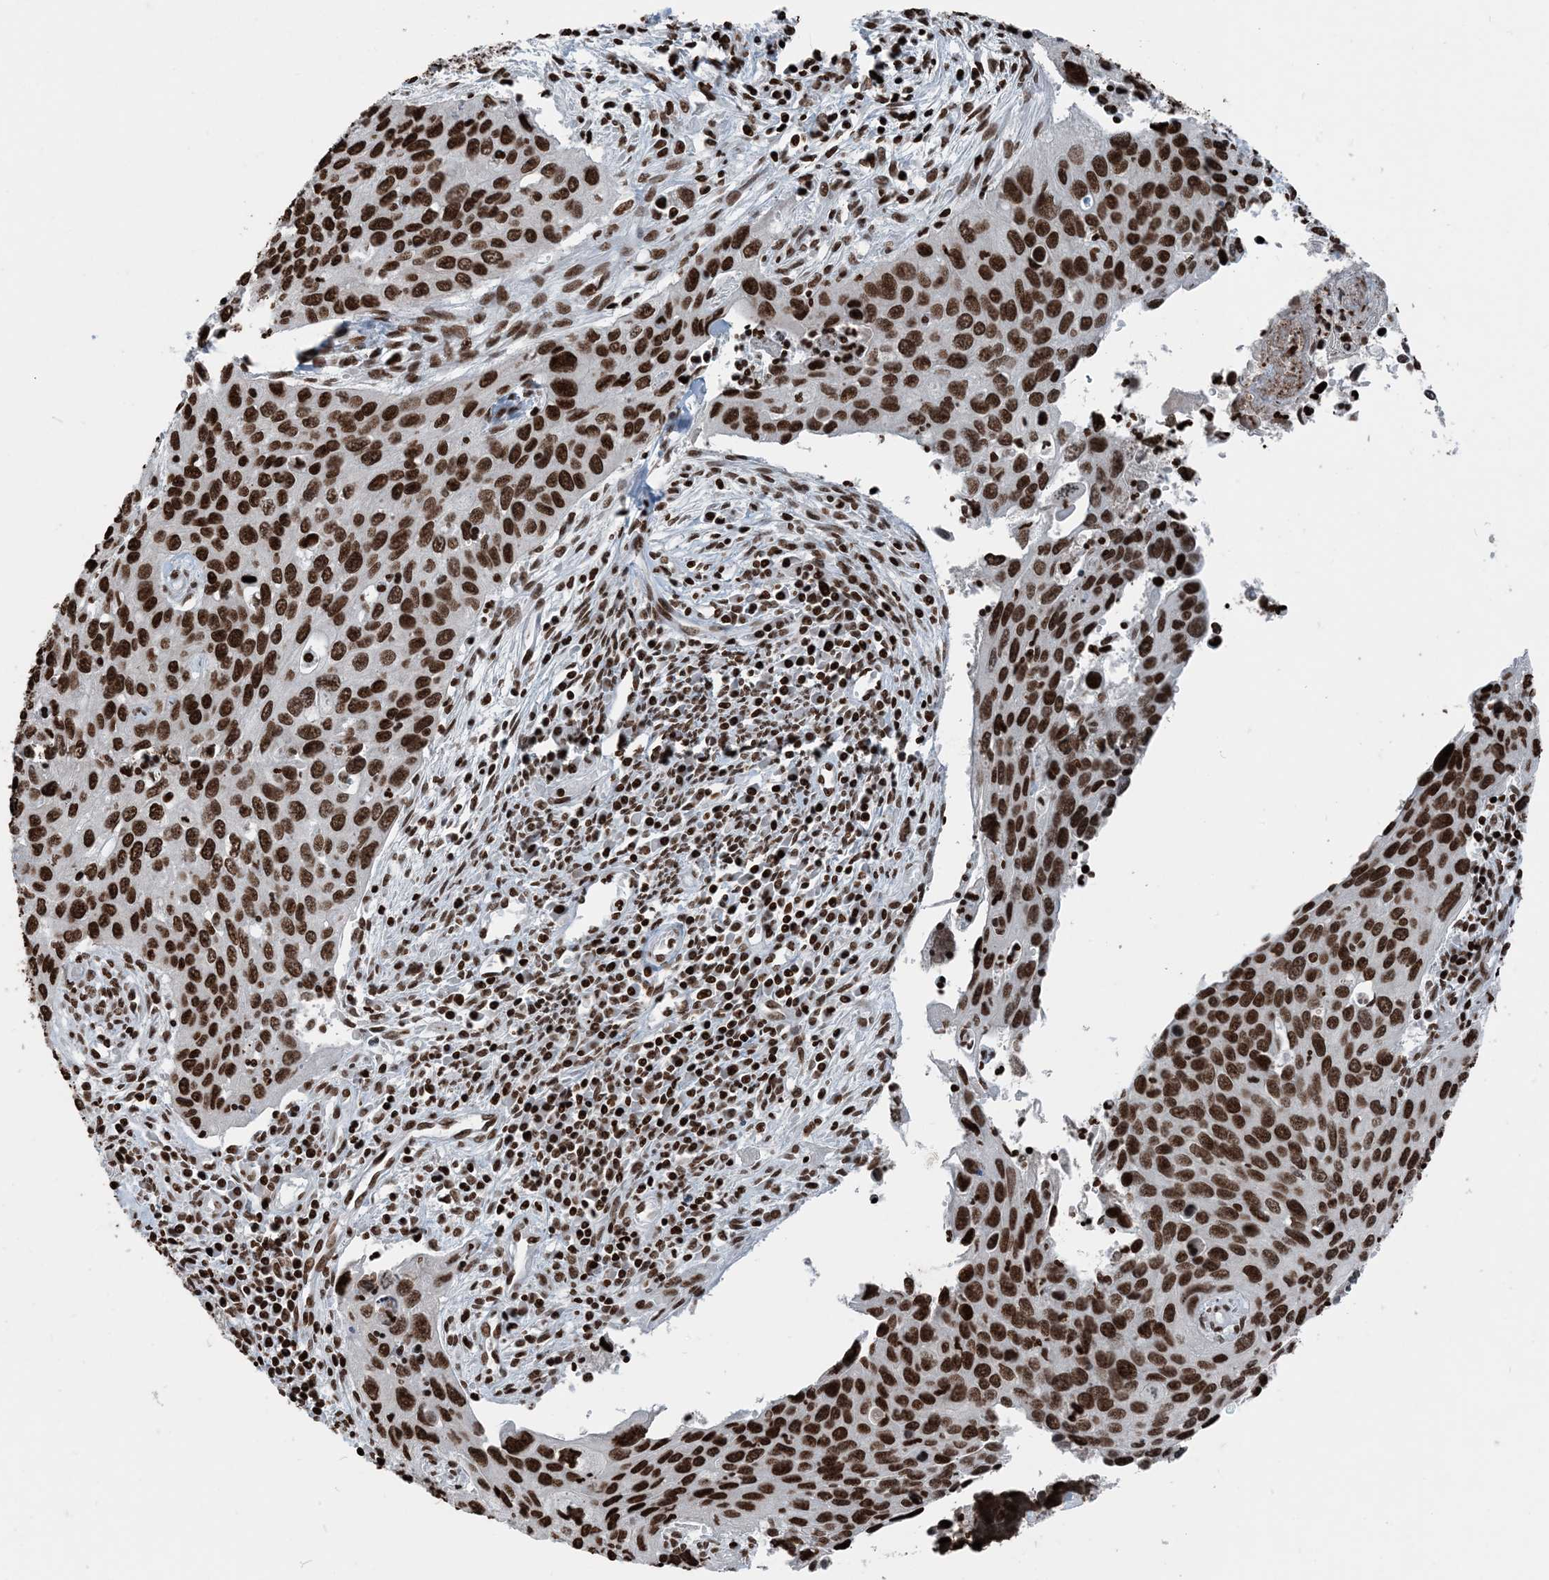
{"staining": {"intensity": "strong", "quantity": ">75%", "location": "nuclear"}, "tissue": "cervical cancer", "cell_type": "Tumor cells", "image_type": "cancer", "snomed": [{"axis": "morphology", "description": "Squamous cell carcinoma, NOS"}, {"axis": "topography", "description": "Cervix"}], "caption": "Protein expression analysis of cervical squamous cell carcinoma displays strong nuclear staining in approximately >75% of tumor cells.", "gene": "H3-3B", "patient": {"sex": "female", "age": 55}}